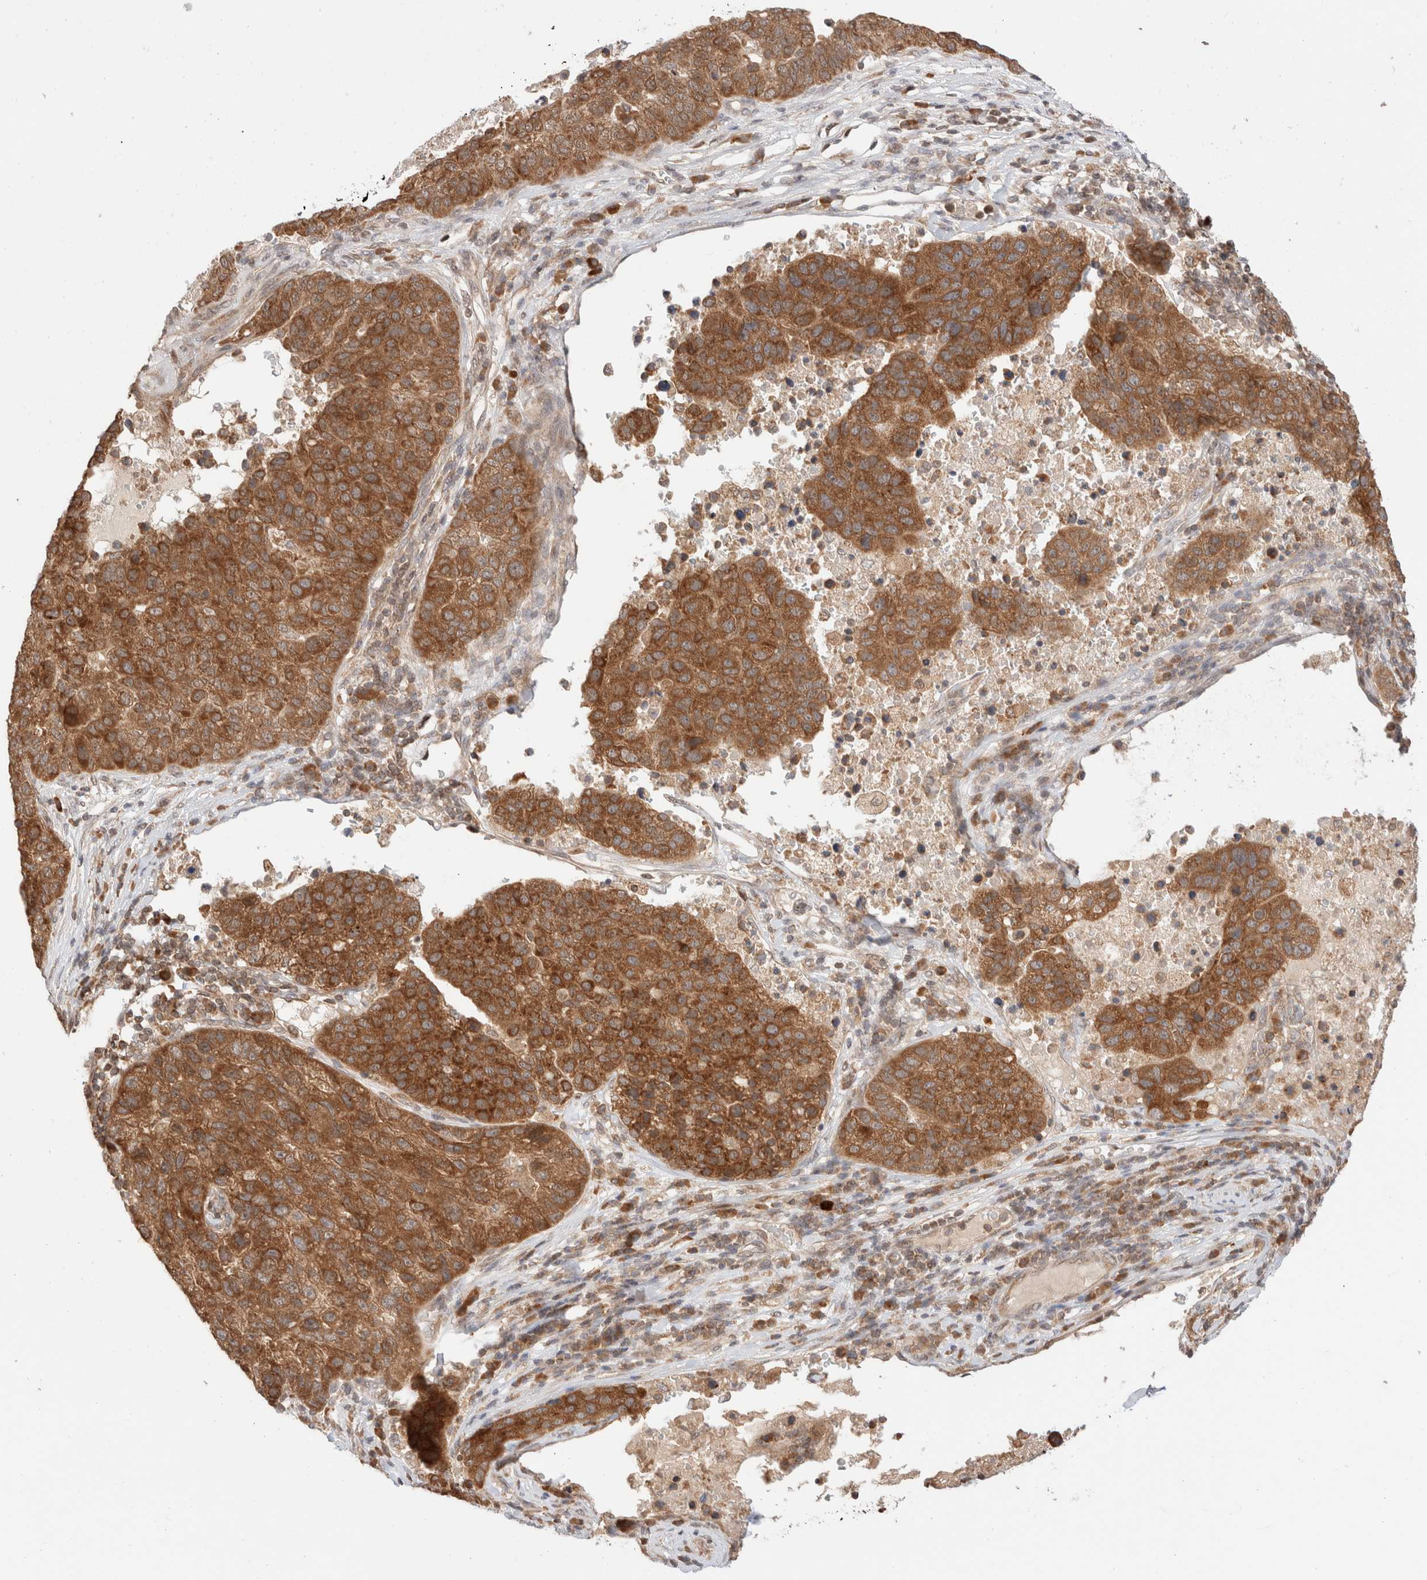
{"staining": {"intensity": "moderate", "quantity": ">75%", "location": "cytoplasmic/membranous"}, "tissue": "pancreatic cancer", "cell_type": "Tumor cells", "image_type": "cancer", "snomed": [{"axis": "morphology", "description": "Adenocarcinoma, NOS"}, {"axis": "topography", "description": "Pancreas"}], "caption": "High-magnification brightfield microscopy of pancreatic adenocarcinoma stained with DAB (brown) and counterstained with hematoxylin (blue). tumor cells exhibit moderate cytoplasmic/membranous positivity is identified in approximately>75% of cells. (IHC, brightfield microscopy, high magnification).", "gene": "XKR4", "patient": {"sex": "female", "age": 61}}